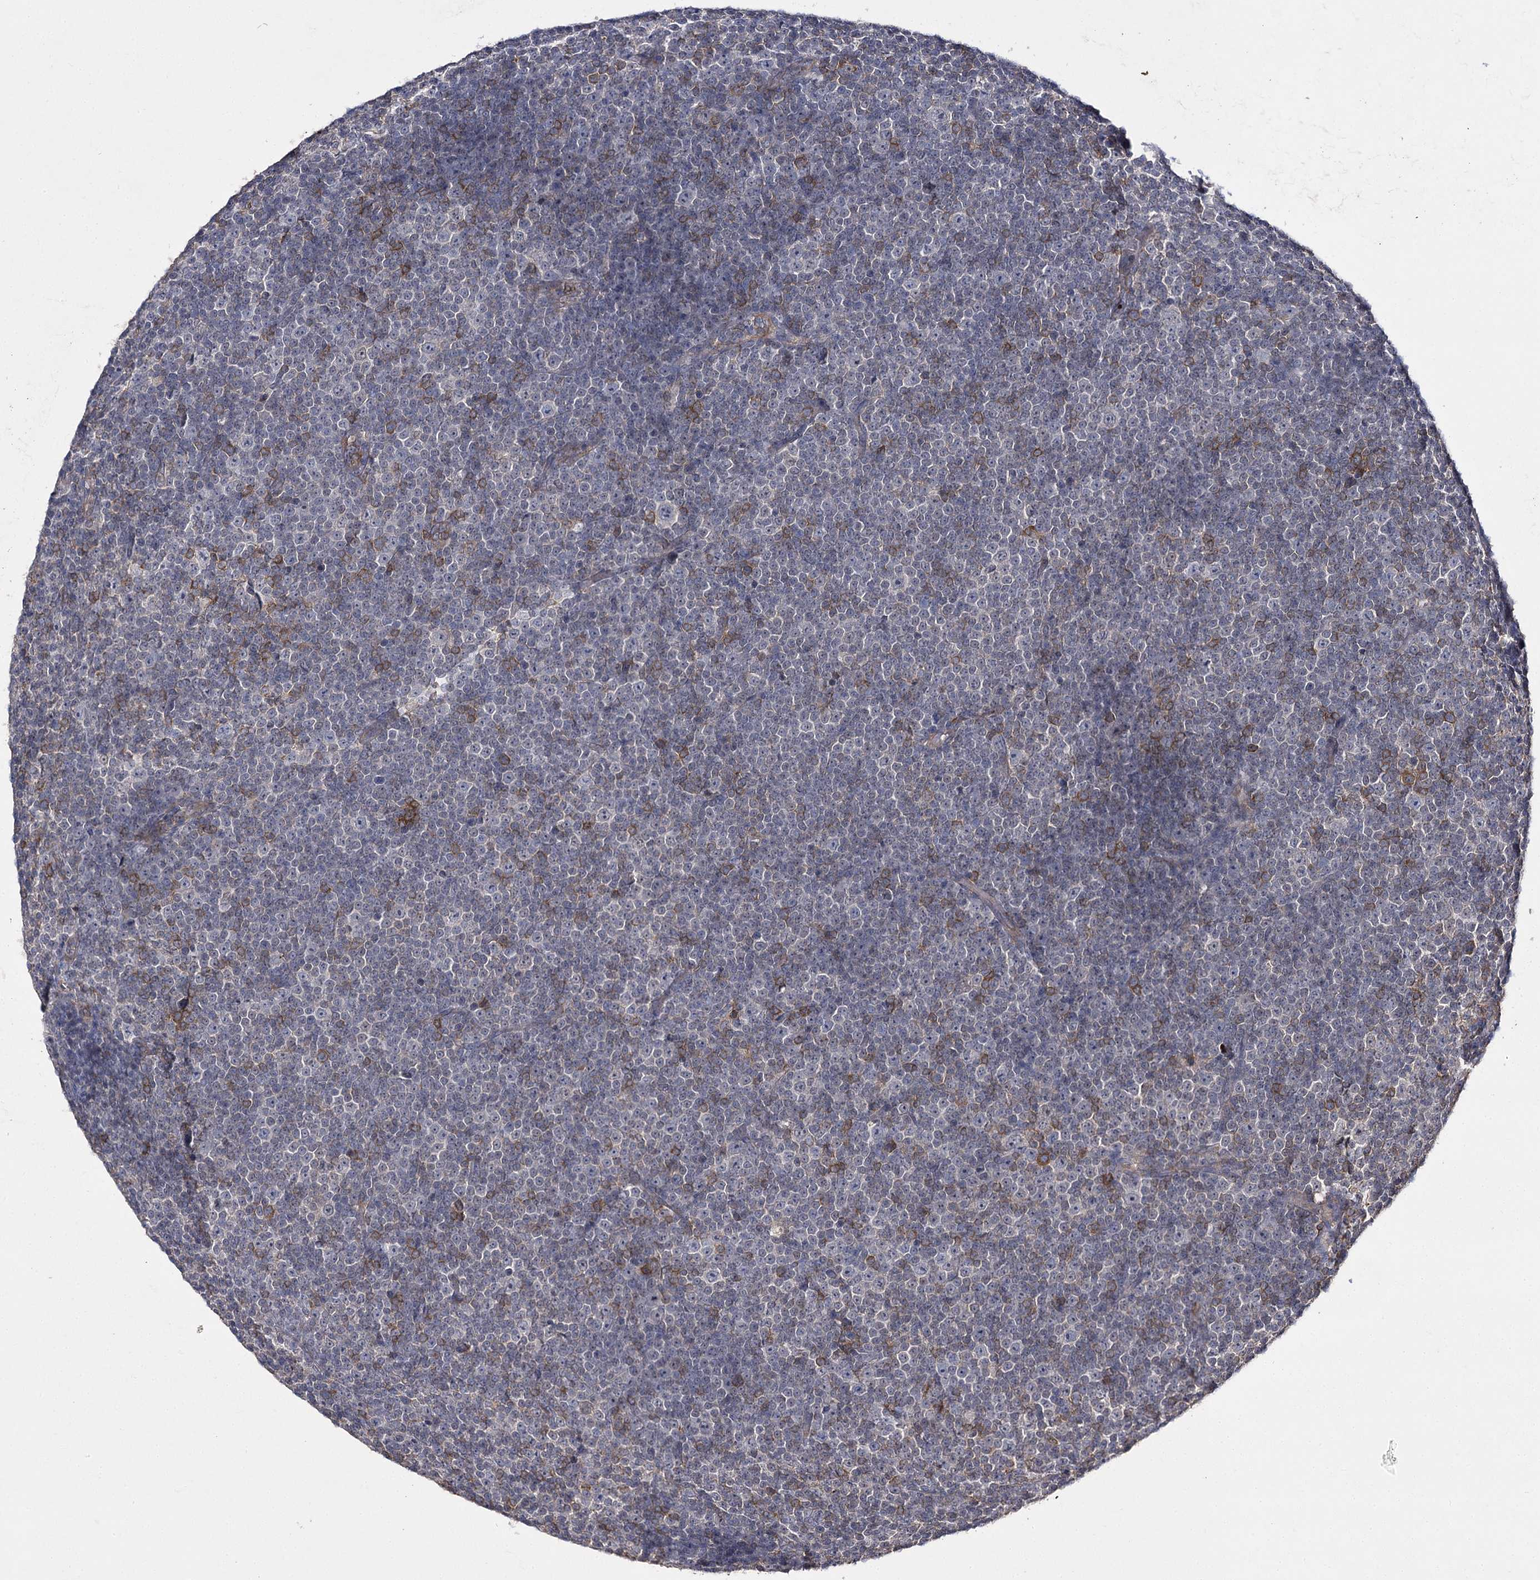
{"staining": {"intensity": "negative", "quantity": "none", "location": "none"}, "tissue": "lymphoma", "cell_type": "Tumor cells", "image_type": "cancer", "snomed": [{"axis": "morphology", "description": "Malignant lymphoma, non-Hodgkin's type, Low grade"}, {"axis": "topography", "description": "Lymph node"}], "caption": "Immunohistochemistry micrograph of neoplastic tissue: human low-grade malignant lymphoma, non-Hodgkin's type stained with DAB (3,3'-diaminobenzidine) shows no significant protein staining in tumor cells.", "gene": "BCR", "patient": {"sex": "female", "age": 67}}